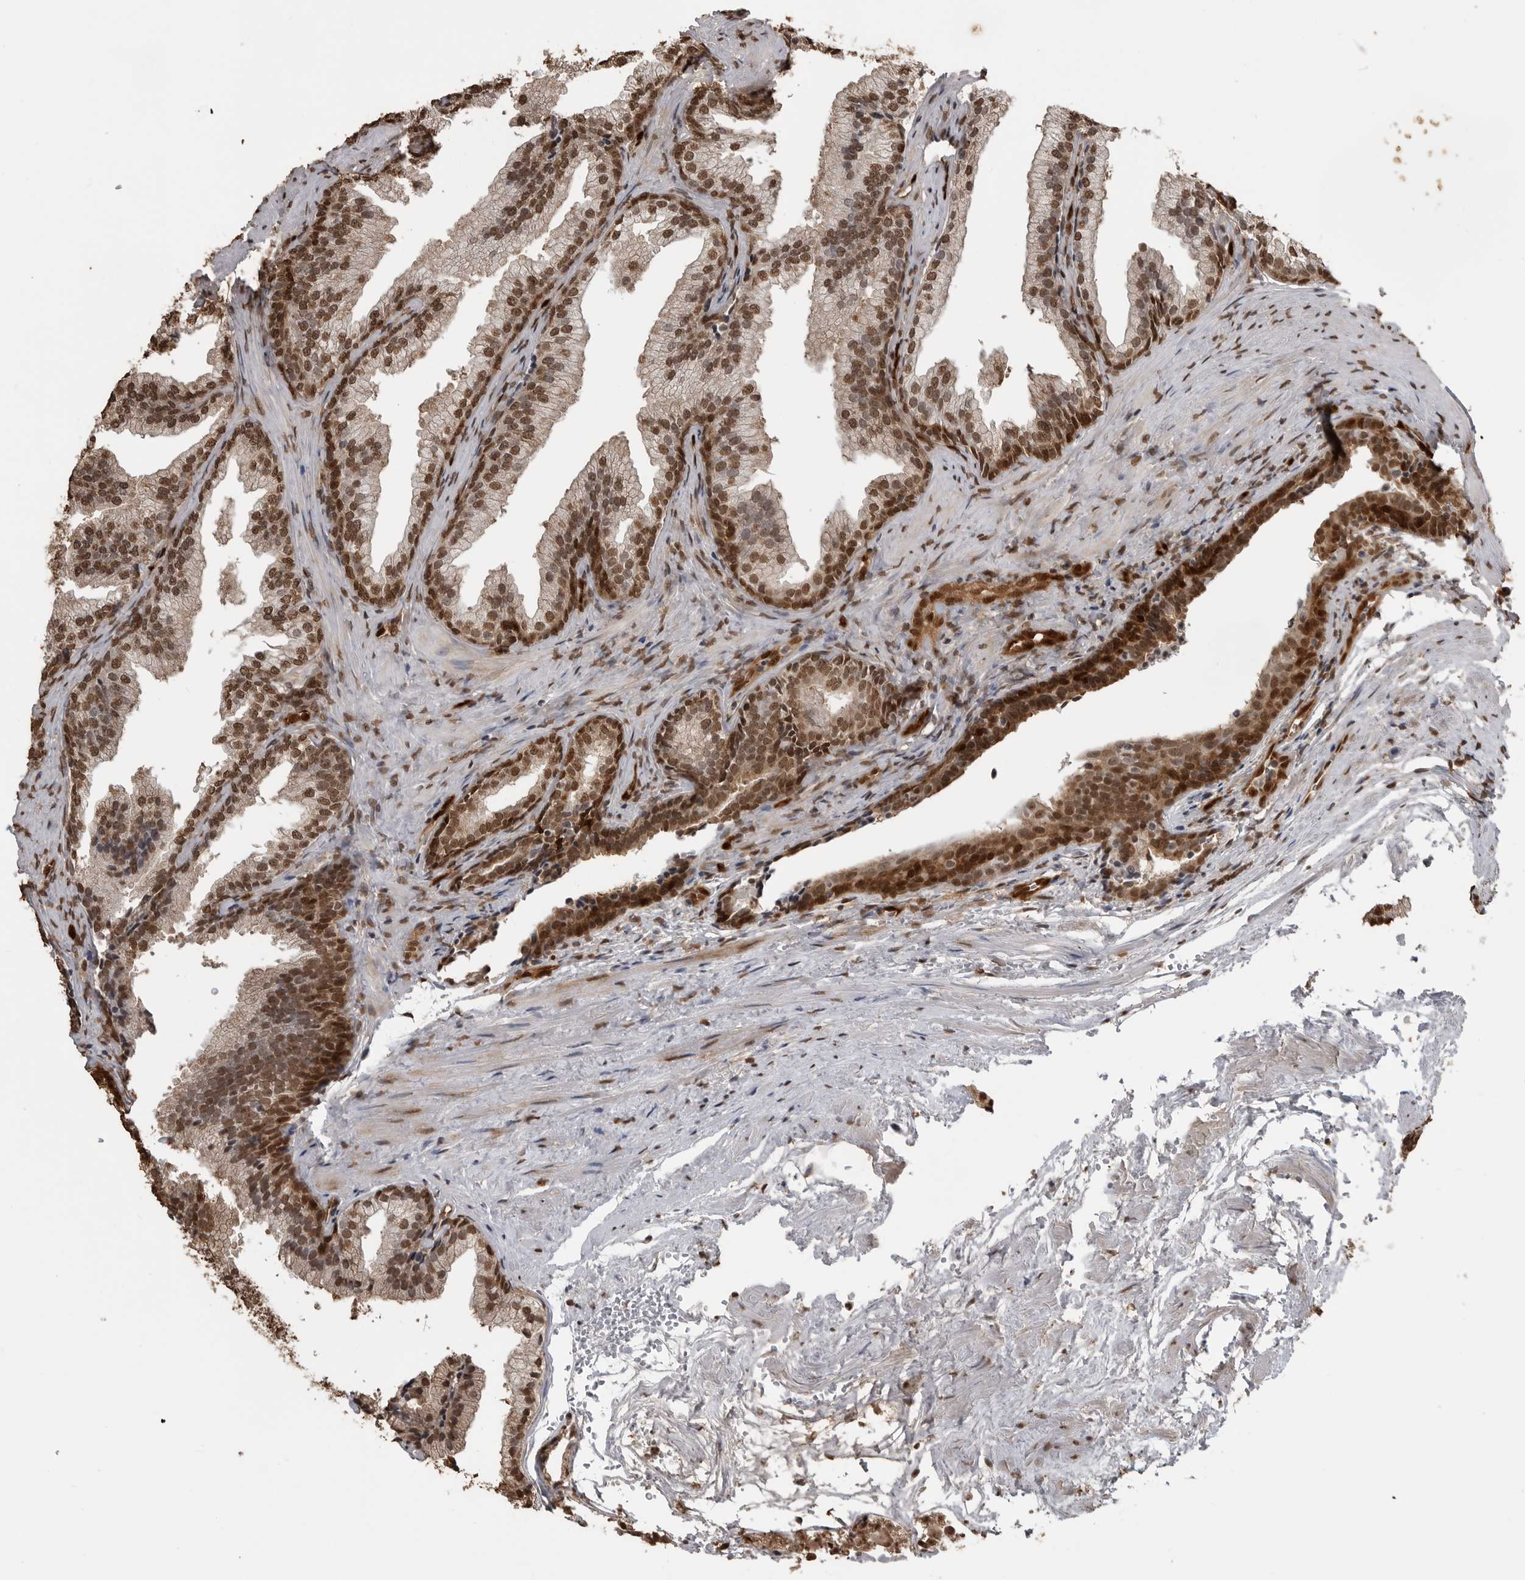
{"staining": {"intensity": "strong", "quantity": ">75%", "location": "cytoplasmic/membranous,nuclear"}, "tissue": "prostate", "cell_type": "Glandular cells", "image_type": "normal", "snomed": [{"axis": "morphology", "description": "Normal tissue, NOS"}, {"axis": "topography", "description": "Prostate"}], "caption": "The photomicrograph shows immunohistochemical staining of benign prostate. There is strong cytoplasmic/membranous,nuclear staining is seen in about >75% of glandular cells.", "gene": "SMAD2", "patient": {"sex": "male", "age": 76}}